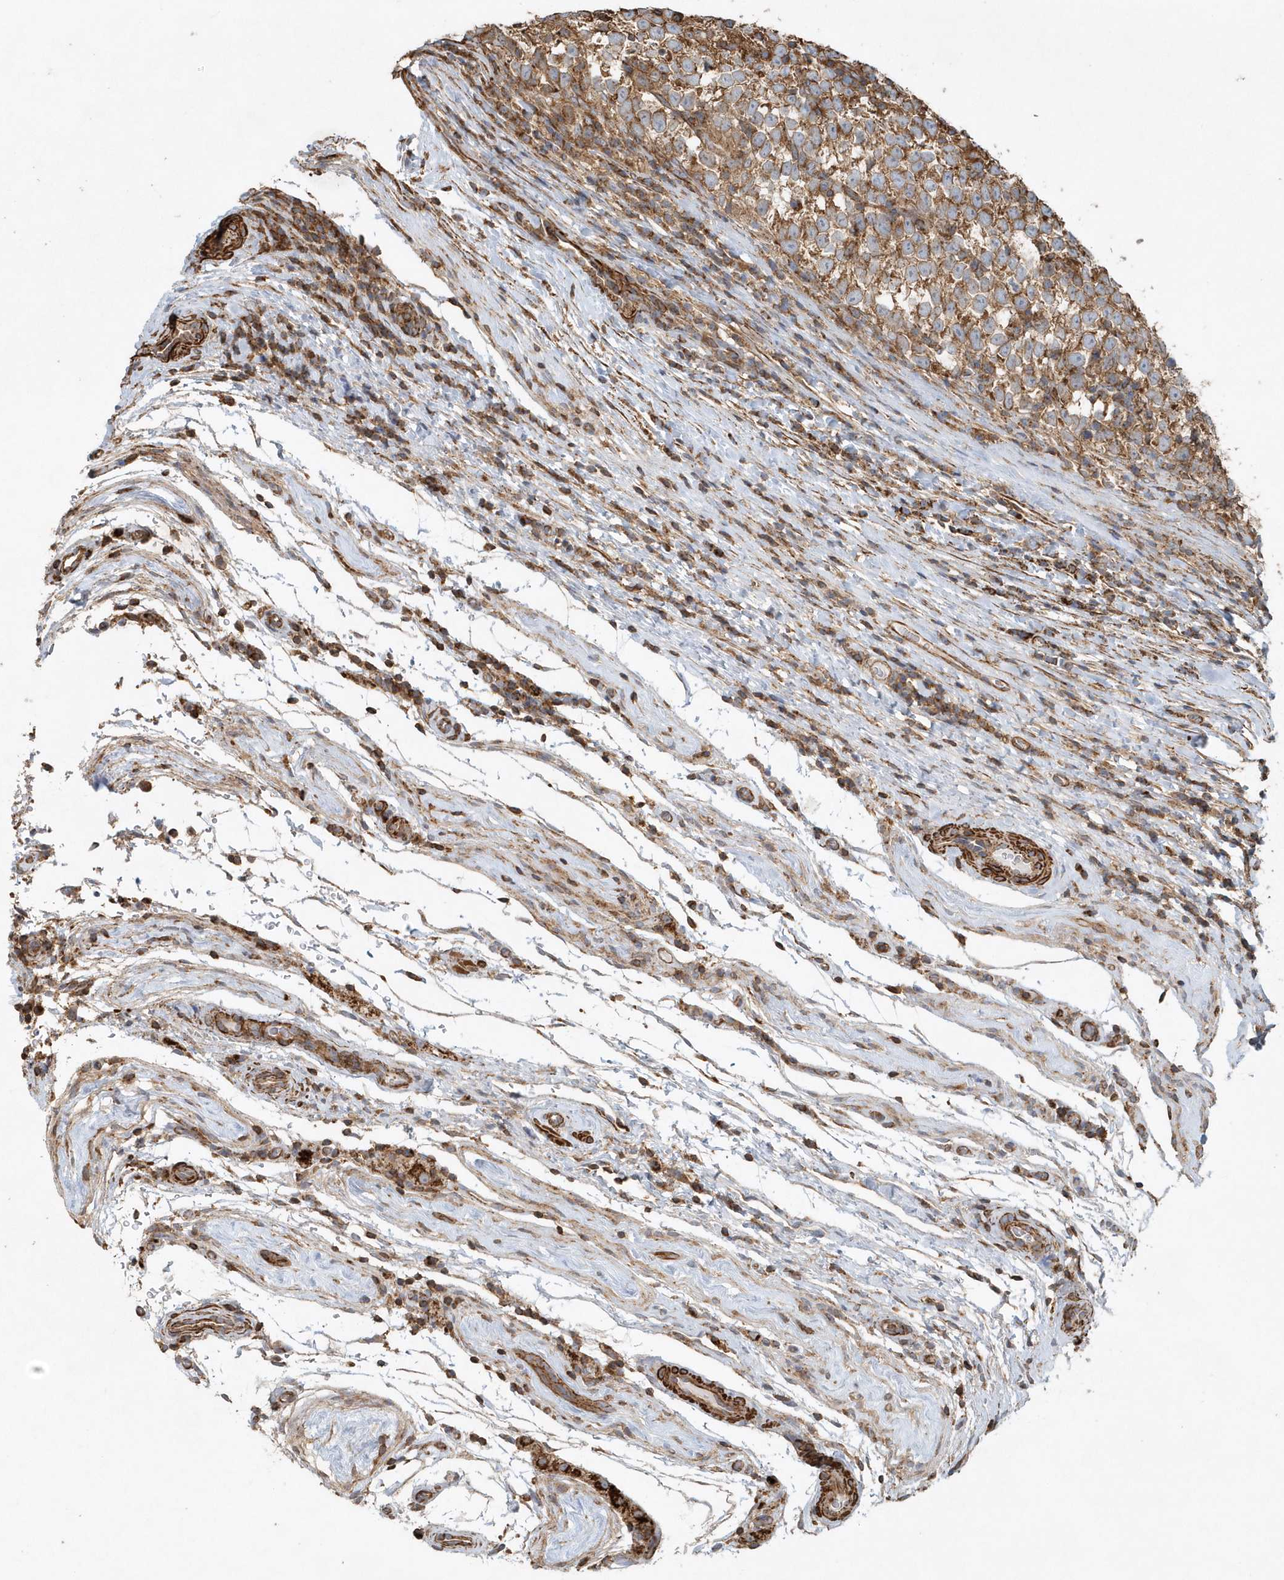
{"staining": {"intensity": "moderate", "quantity": ">75%", "location": "cytoplasmic/membranous"}, "tissue": "testis cancer", "cell_type": "Tumor cells", "image_type": "cancer", "snomed": [{"axis": "morphology", "description": "Normal tissue, NOS"}, {"axis": "morphology", "description": "Seminoma, NOS"}, {"axis": "topography", "description": "Testis"}], "caption": "Approximately >75% of tumor cells in testis cancer display moderate cytoplasmic/membranous protein expression as visualized by brown immunohistochemical staining.", "gene": "MMUT", "patient": {"sex": "male", "age": 43}}